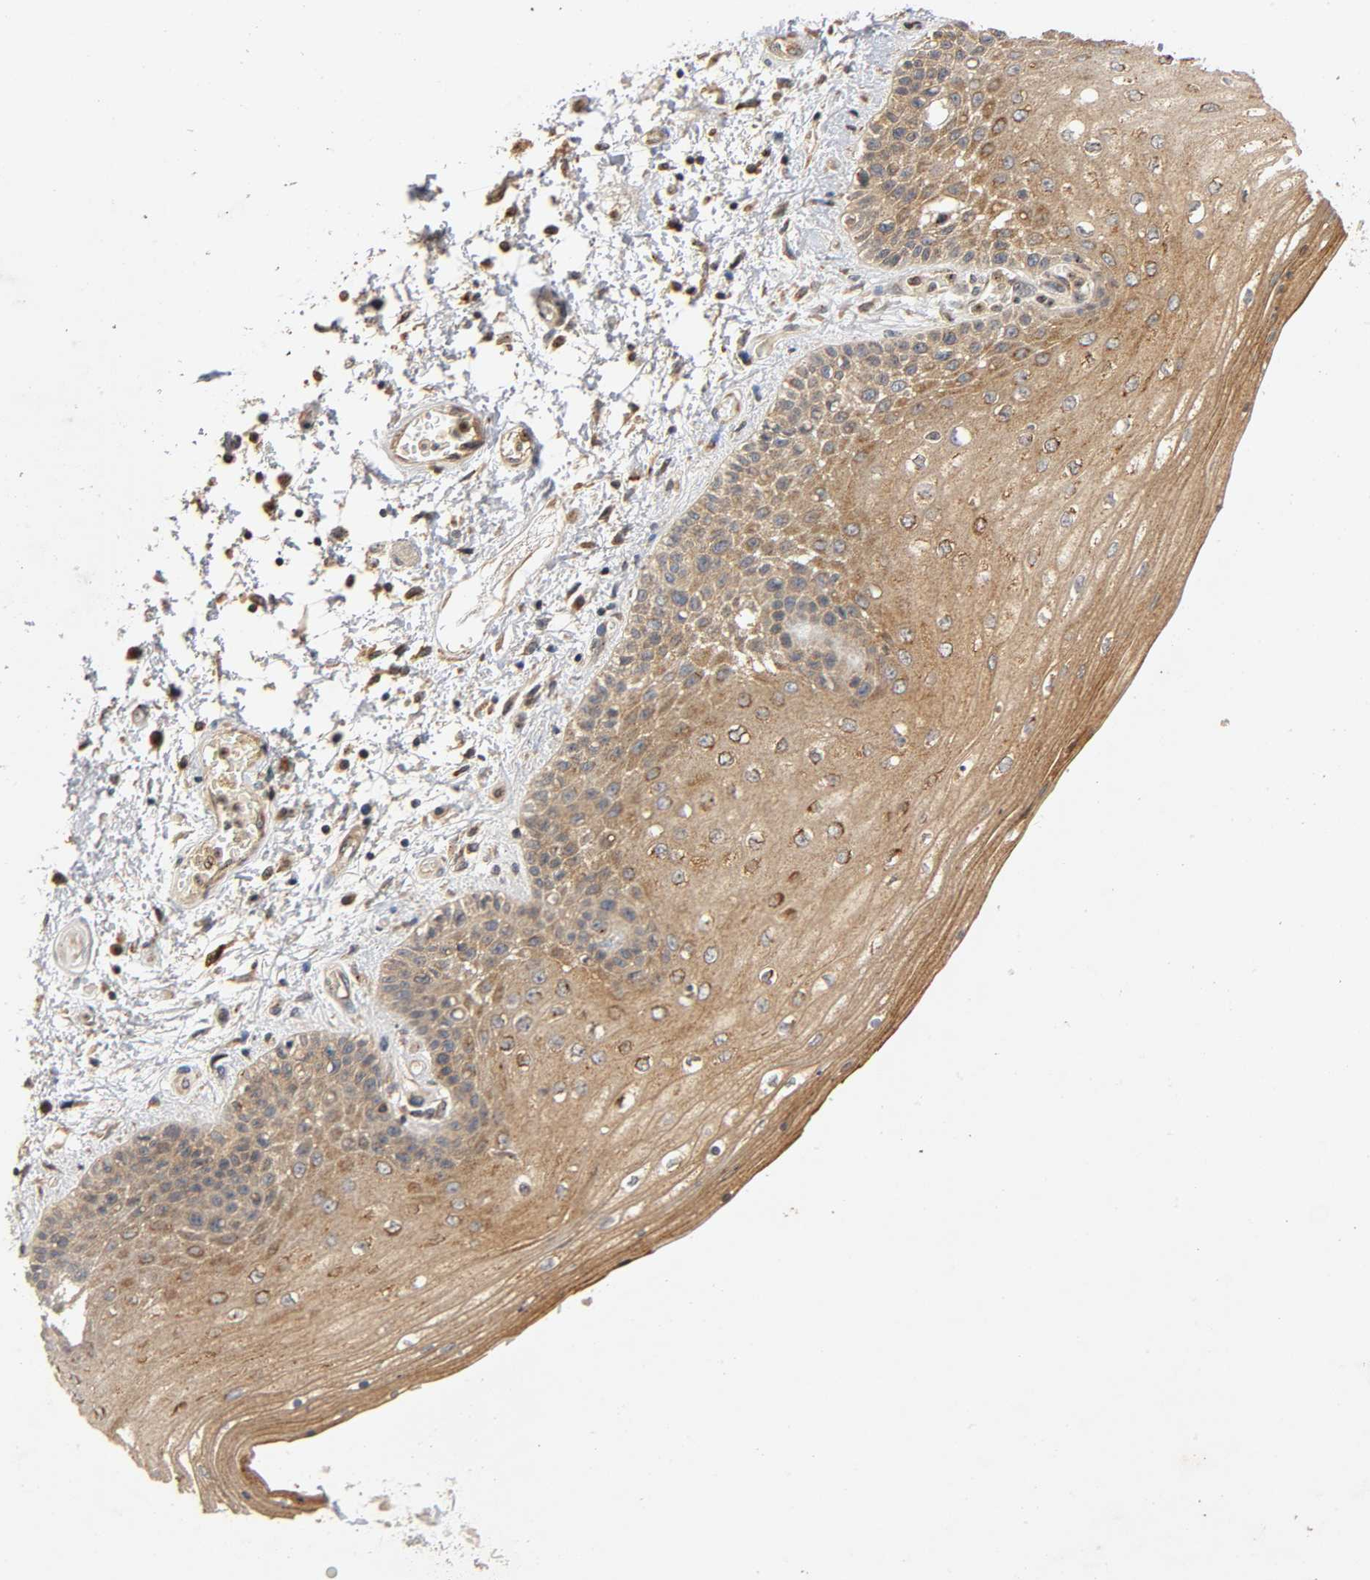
{"staining": {"intensity": "moderate", "quantity": ">75%", "location": "cytoplasmic/membranous"}, "tissue": "skin", "cell_type": "Epidermal cells", "image_type": "normal", "snomed": [{"axis": "morphology", "description": "Normal tissue, NOS"}, {"axis": "topography", "description": "Anal"}], "caption": "Immunohistochemical staining of normal human skin exhibits medium levels of moderate cytoplasmic/membranous staining in approximately >75% of epidermal cells.", "gene": "IKBKB", "patient": {"sex": "female", "age": 46}}